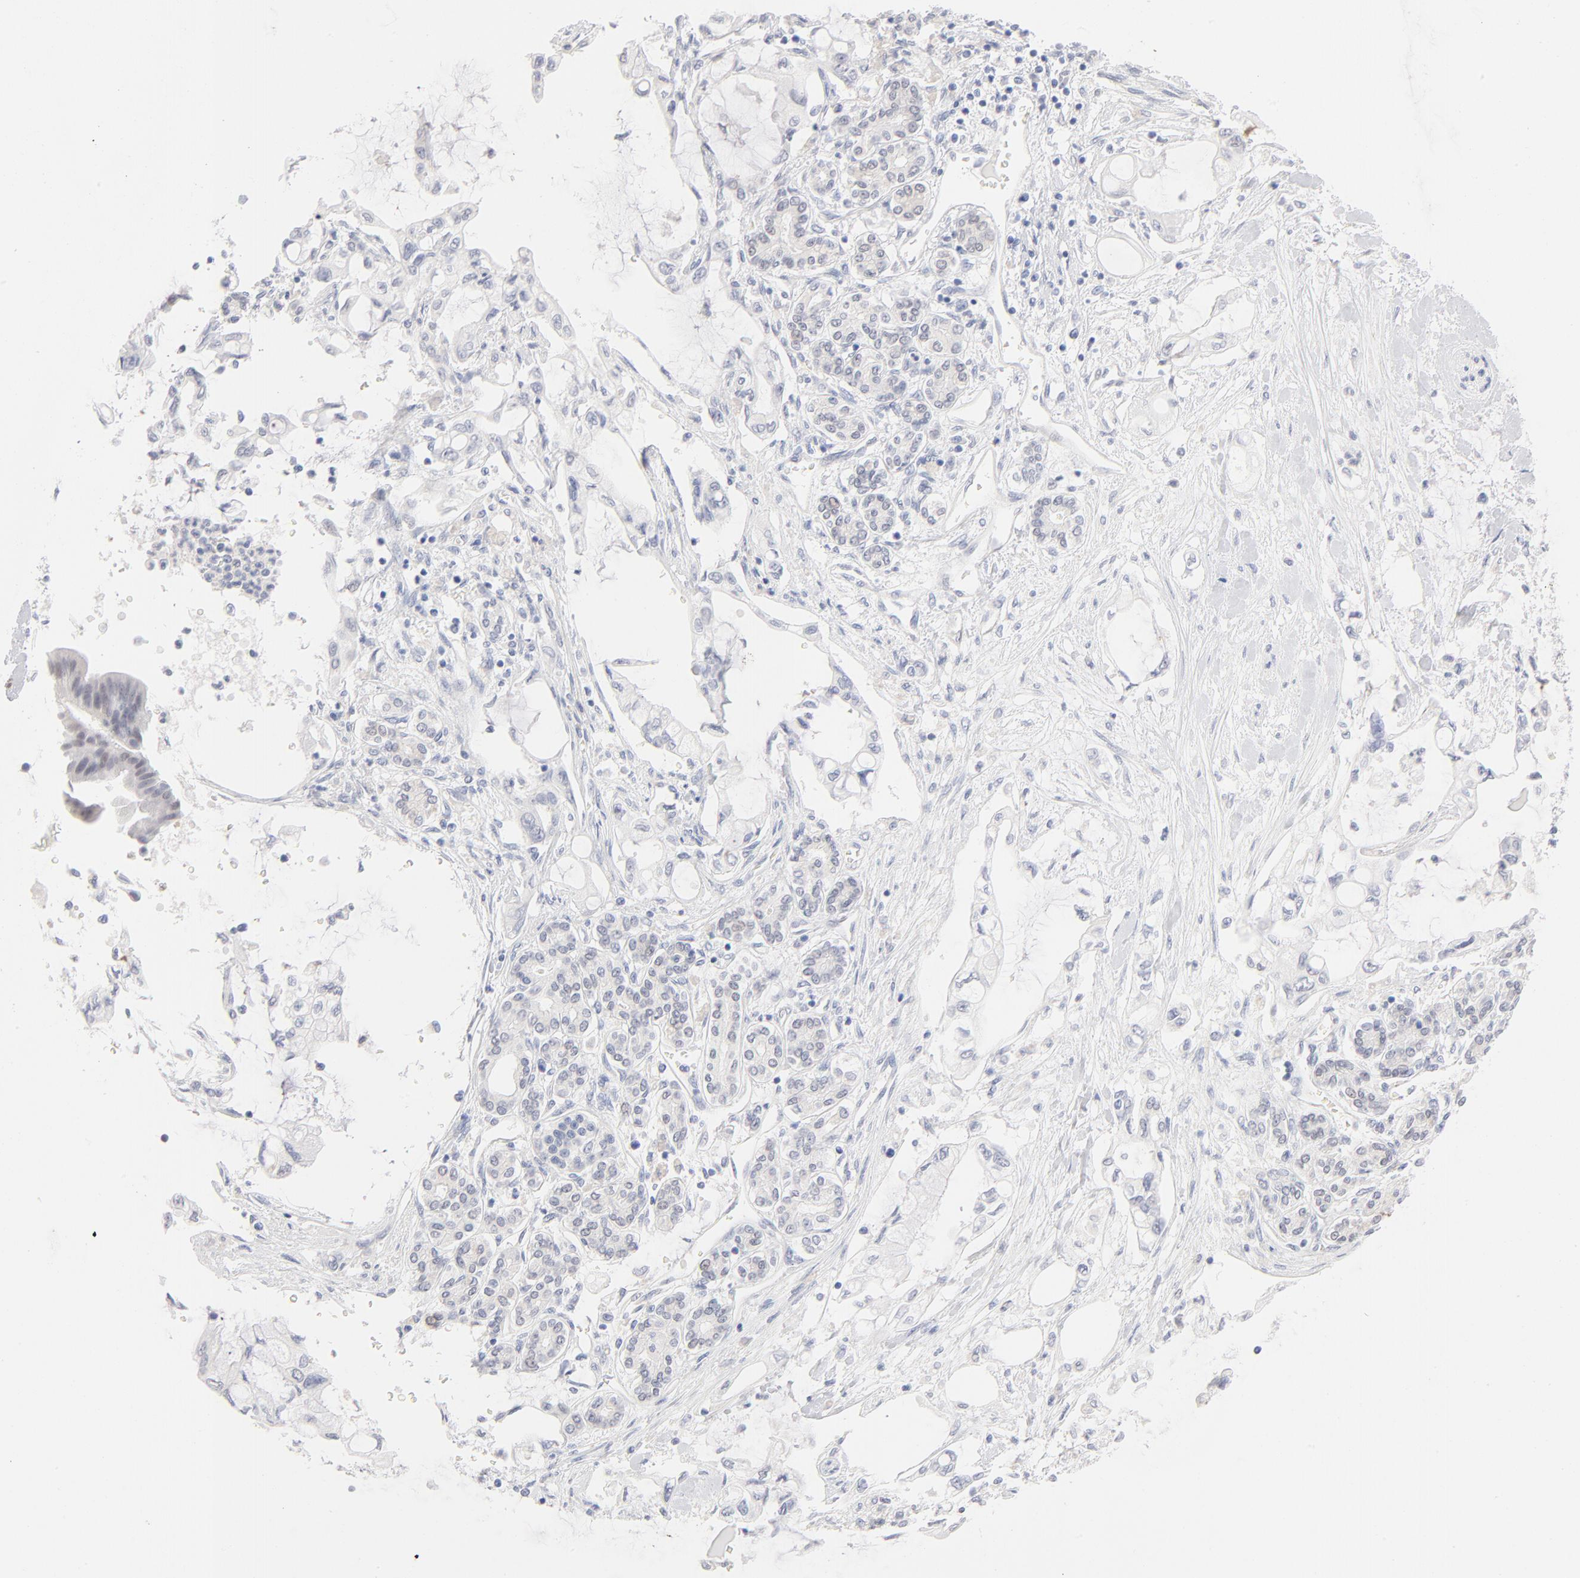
{"staining": {"intensity": "negative", "quantity": "none", "location": "none"}, "tissue": "pancreatic cancer", "cell_type": "Tumor cells", "image_type": "cancer", "snomed": [{"axis": "morphology", "description": "Adenocarcinoma, NOS"}, {"axis": "topography", "description": "Pancreas"}], "caption": "Immunohistochemistry histopathology image of pancreatic adenocarcinoma stained for a protein (brown), which shows no positivity in tumor cells. (Immunohistochemistry, brightfield microscopy, high magnification).", "gene": "ONECUT1", "patient": {"sex": "female", "age": 70}}